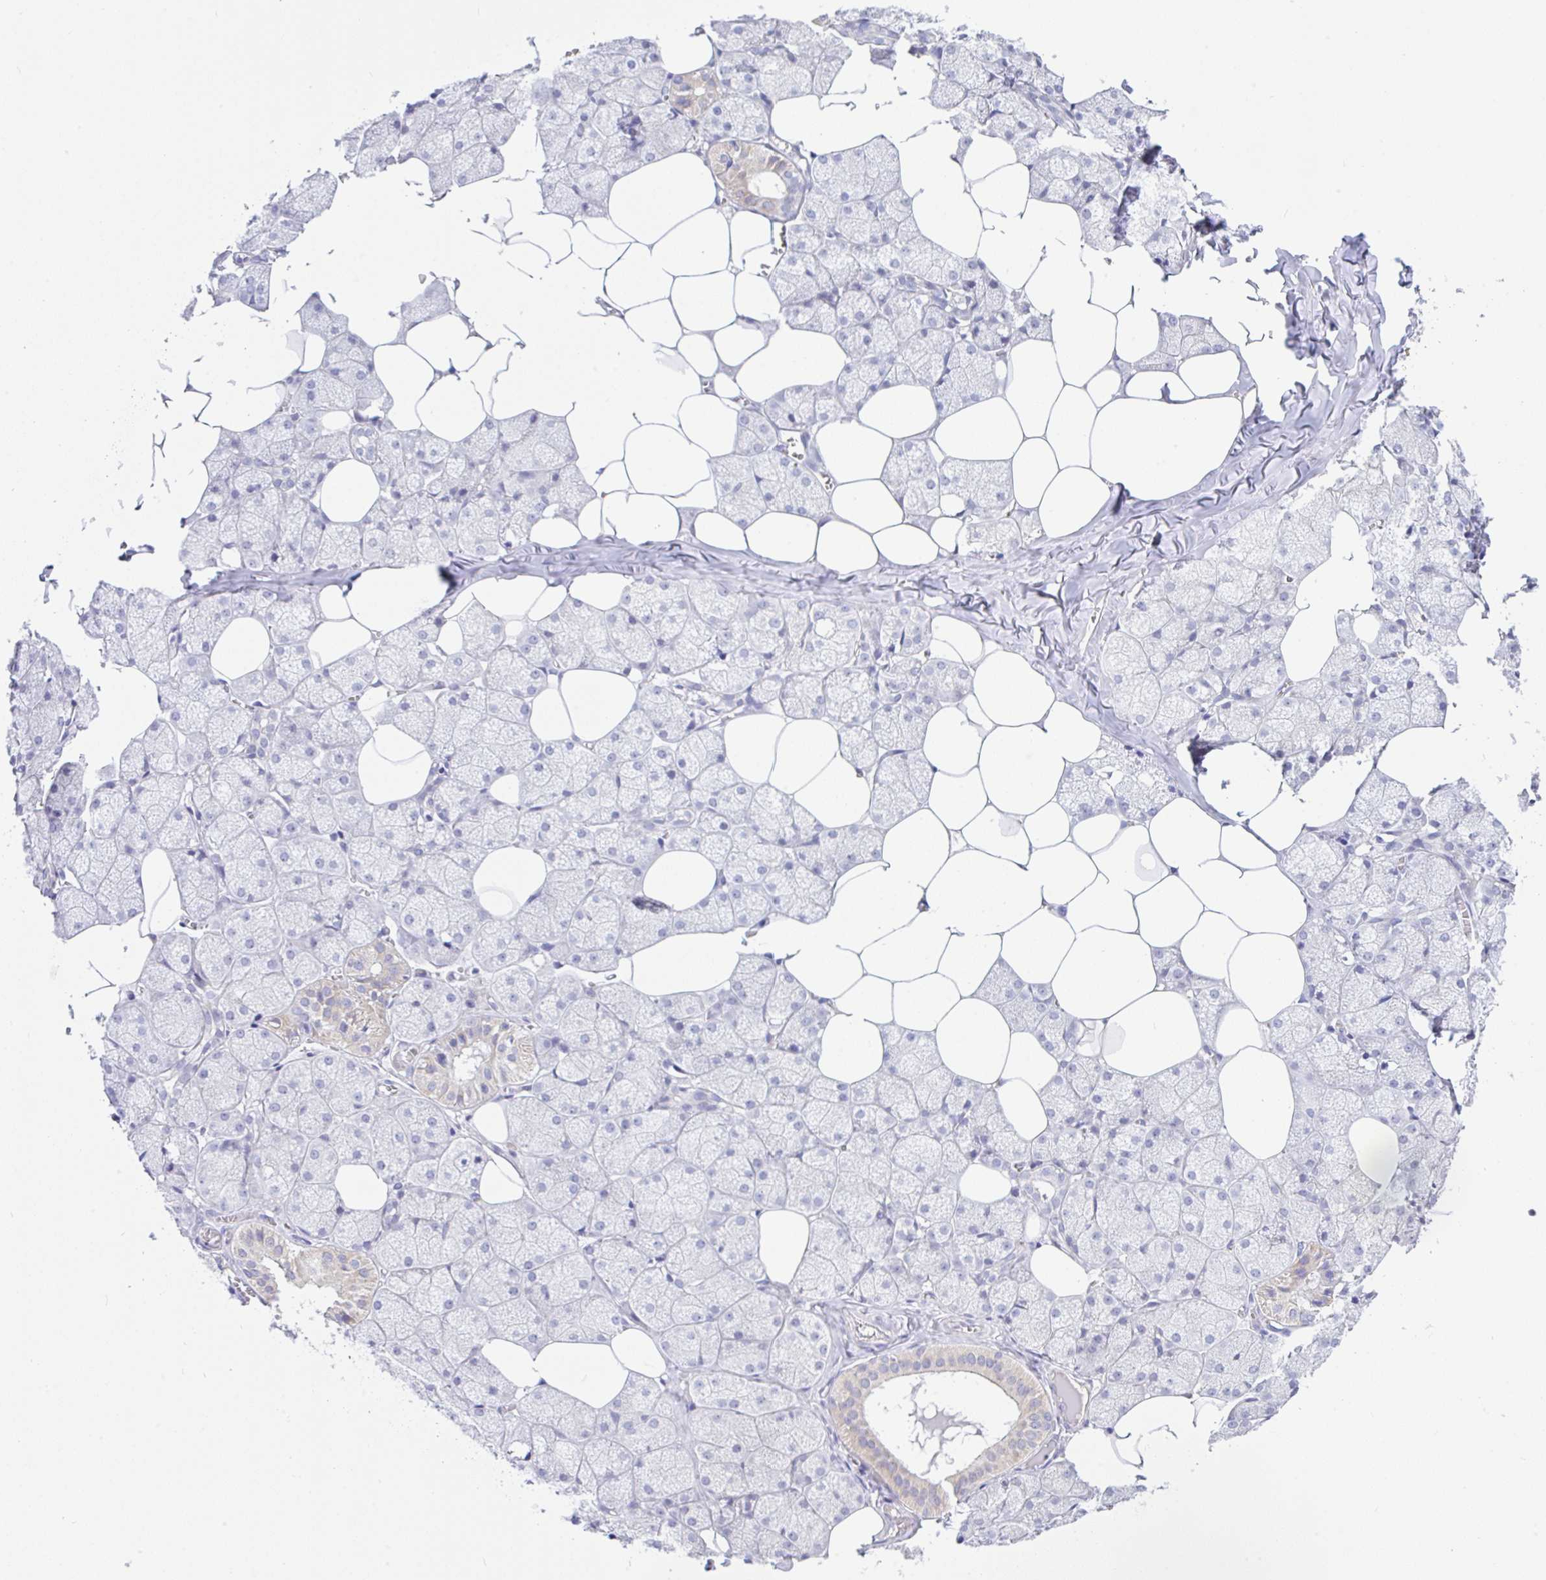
{"staining": {"intensity": "weak", "quantity": "<25%", "location": "cytoplasmic/membranous"}, "tissue": "salivary gland", "cell_type": "Glandular cells", "image_type": "normal", "snomed": [{"axis": "morphology", "description": "Normal tissue, NOS"}, {"axis": "topography", "description": "Salivary gland"}, {"axis": "topography", "description": "Peripheral nerve tissue"}], "caption": "Salivary gland stained for a protein using immunohistochemistry (IHC) exhibits no positivity glandular cells.", "gene": "PLCD4", "patient": {"sex": "male", "age": 38}}